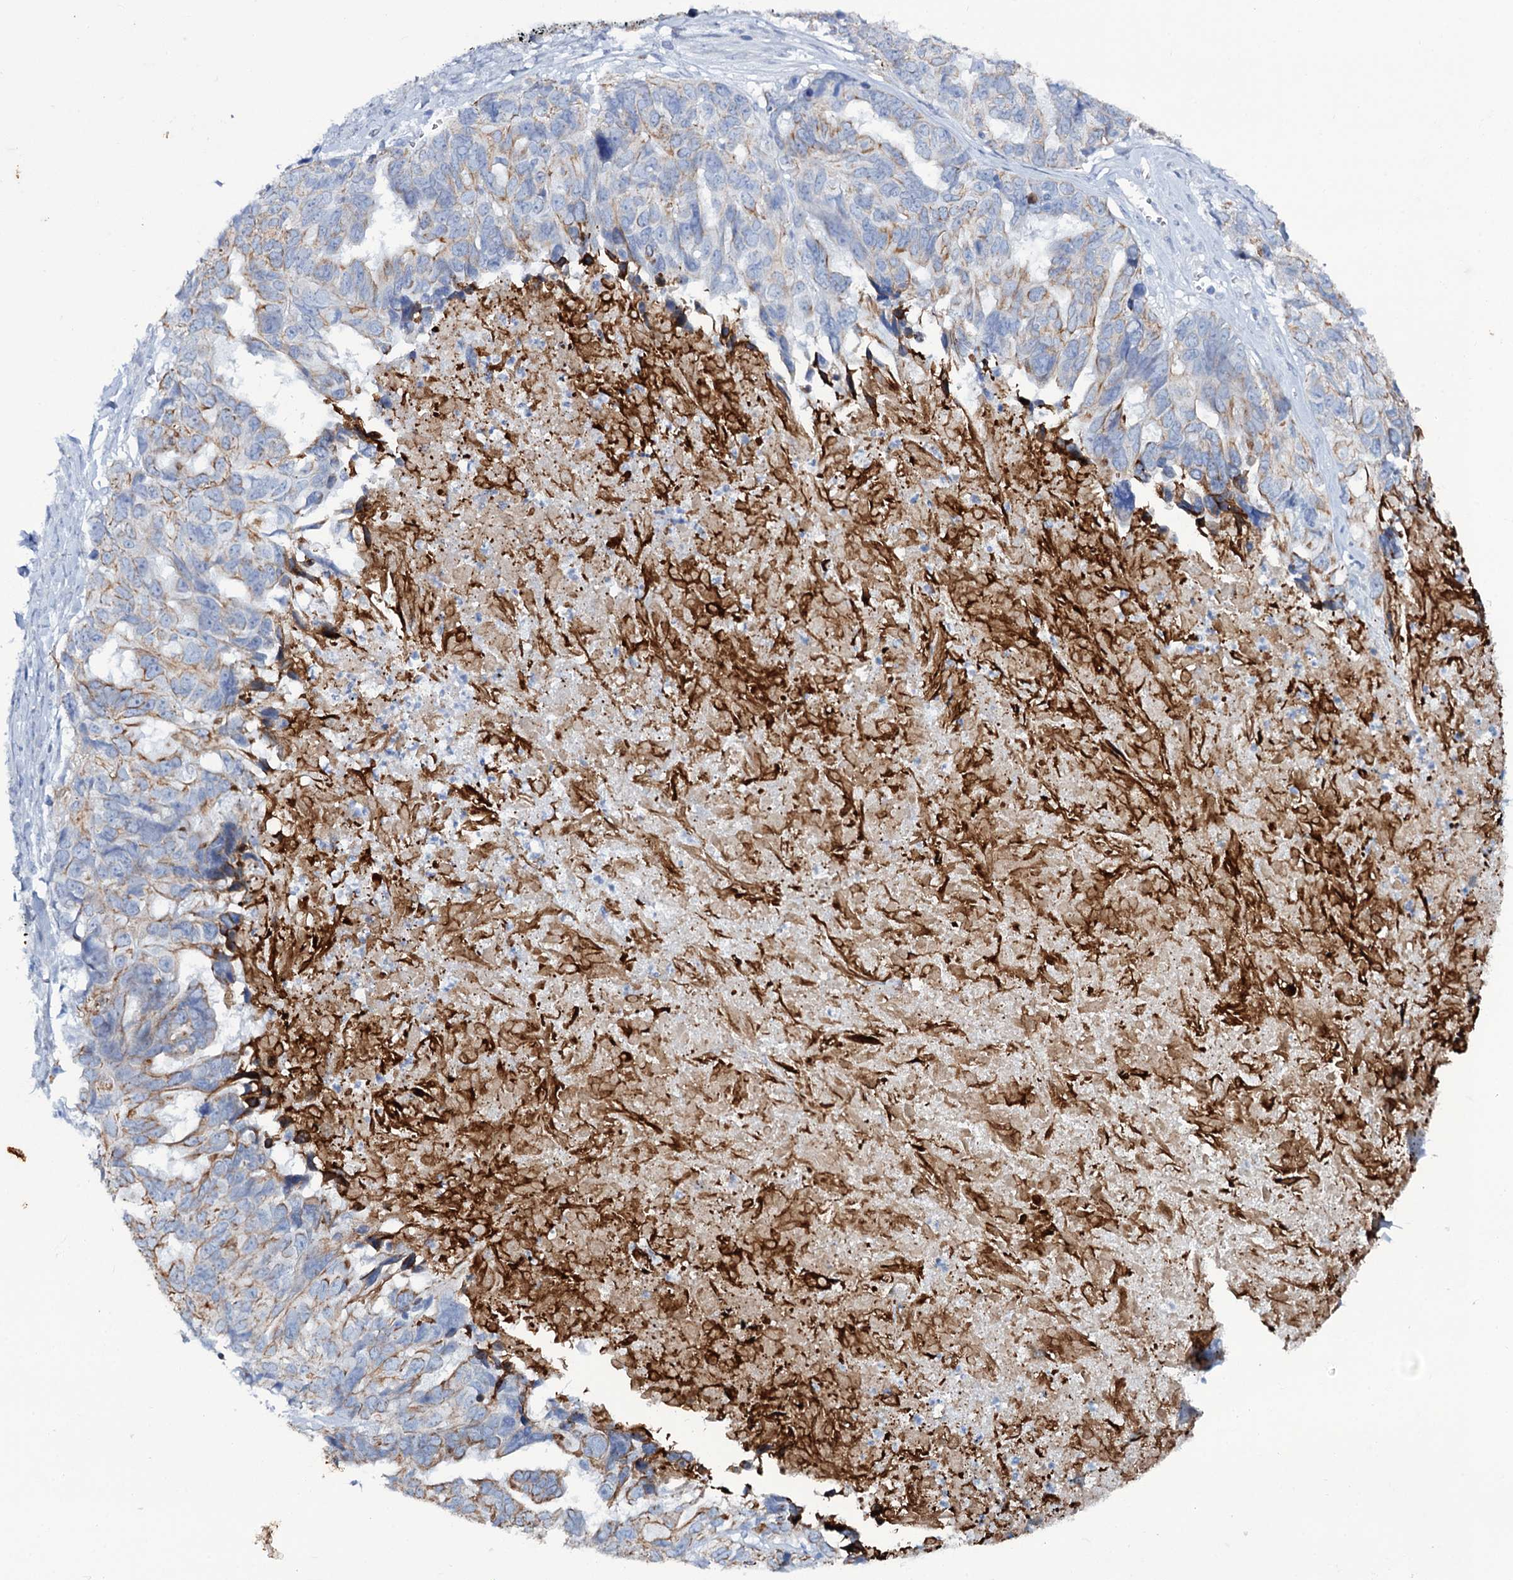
{"staining": {"intensity": "weak", "quantity": "25%-75%", "location": "cytoplasmic/membranous"}, "tissue": "ovarian cancer", "cell_type": "Tumor cells", "image_type": "cancer", "snomed": [{"axis": "morphology", "description": "Cystadenocarcinoma, serous, NOS"}, {"axis": "topography", "description": "Ovary"}], "caption": "IHC staining of ovarian cancer (serous cystadenocarcinoma), which shows low levels of weak cytoplasmic/membranous staining in about 25%-75% of tumor cells indicating weak cytoplasmic/membranous protein expression. The staining was performed using DAB (brown) for protein detection and nuclei were counterstained in hematoxylin (blue).", "gene": "FAAP20", "patient": {"sex": "female", "age": 79}}